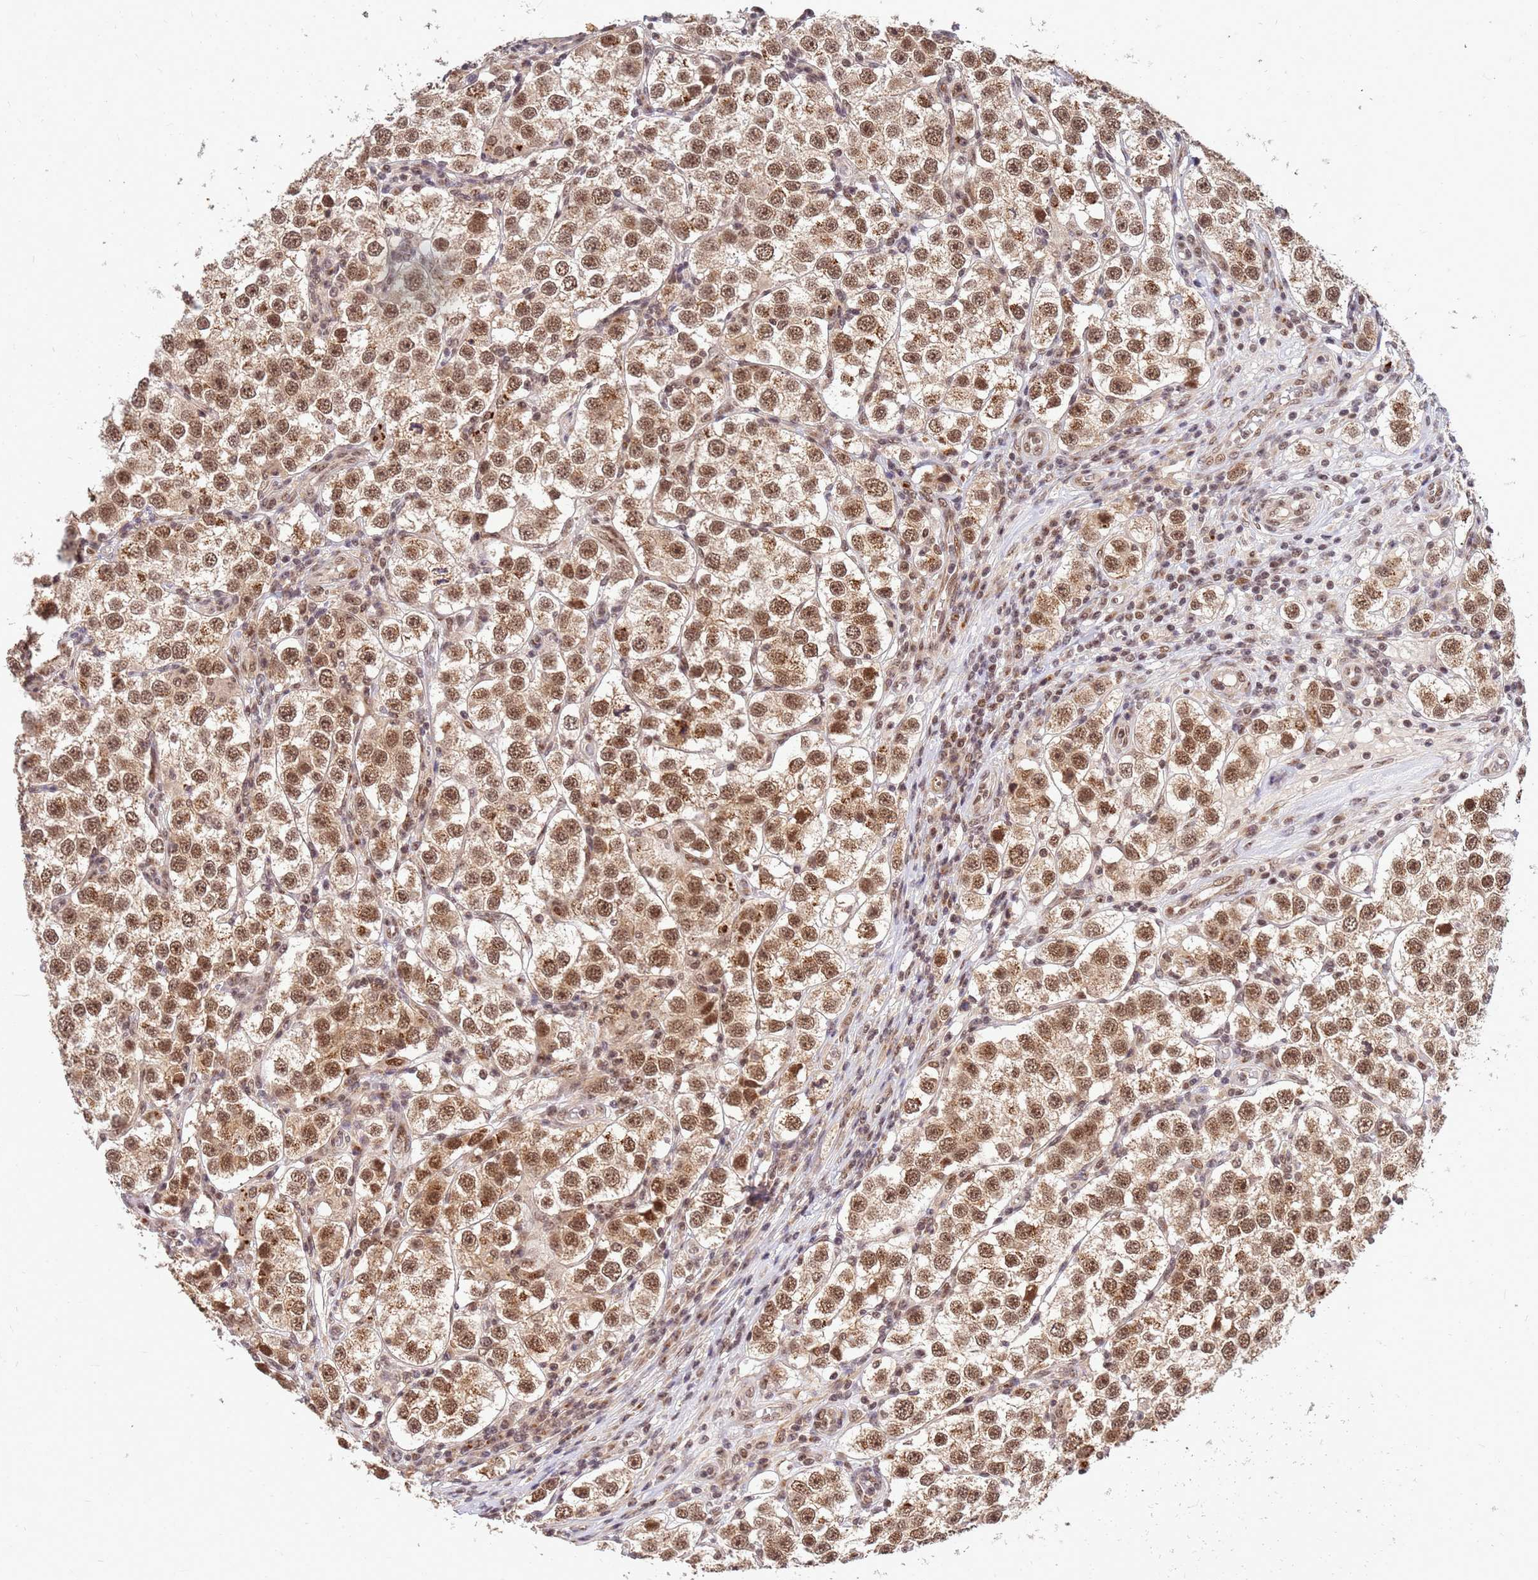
{"staining": {"intensity": "moderate", "quantity": ">75%", "location": "cytoplasmic/membranous,nuclear"}, "tissue": "testis cancer", "cell_type": "Tumor cells", "image_type": "cancer", "snomed": [{"axis": "morphology", "description": "Seminoma, NOS"}, {"axis": "topography", "description": "Testis"}], "caption": "Seminoma (testis) stained with a brown dye demonstrates moderate cytoplasmic/membranous and nuclear positive expression in approximately >75% of tumor cells.", "gene": "NCBP2", "patient": {"sex": "male", "age": 37}}